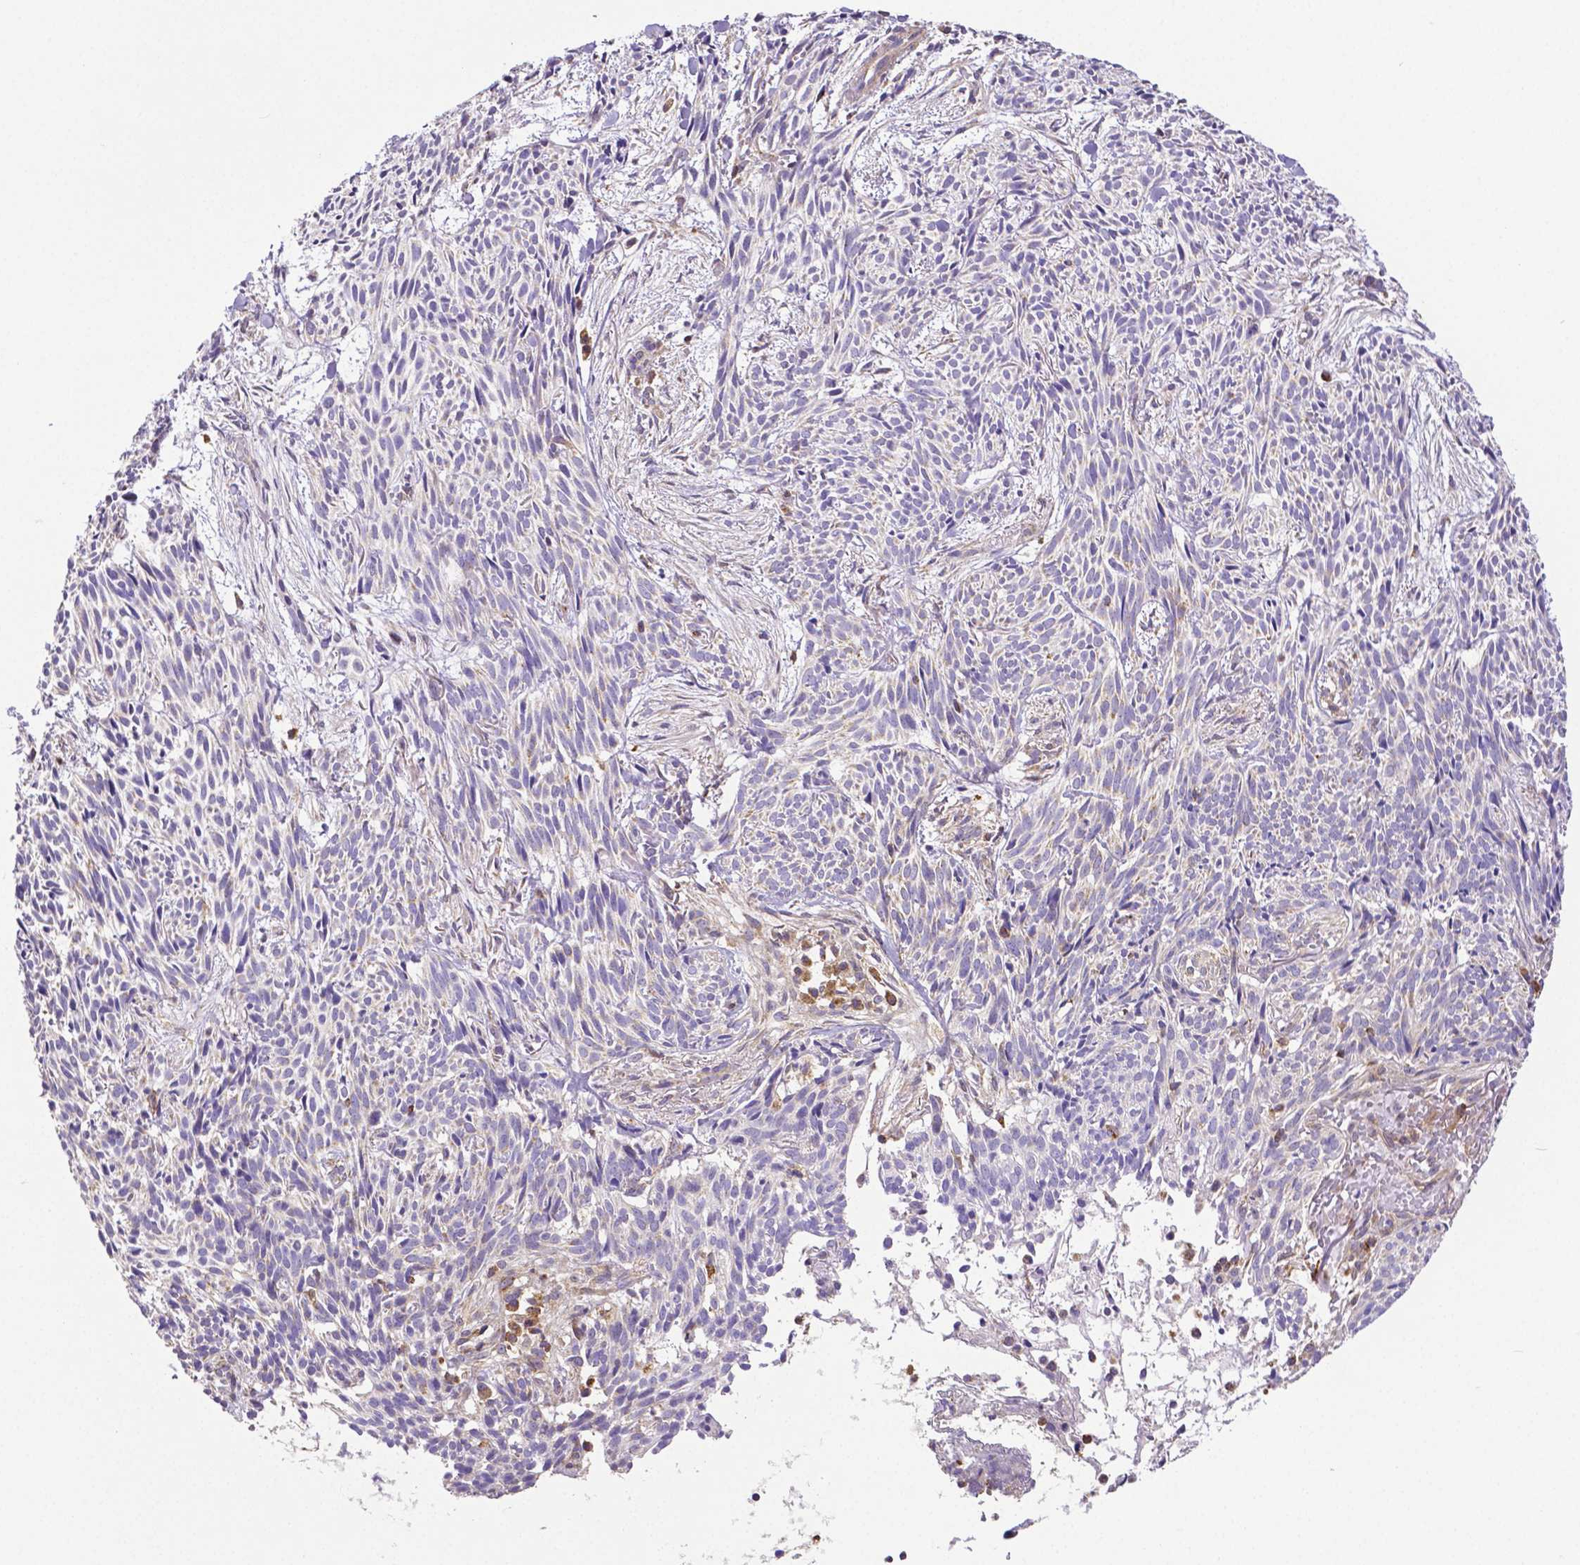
{"staining": {"intensity": "negative", "quantity": "none", "location": "none"}, "tissue": "skin cancer", "cell_type": "Tumor cells", "image_type": "cancer", "snomed": [{"axis": "morphology", "description": "Basal cell carcinoma"}, {"axis": "topography", "description": "Skin"}], "caption": "Immunohistochemistry (IHC) histopathology image of human skin cancer (basal cell carcinoma) stained for a protein (brown), which demonstrates no staining in tumor cells. The staining was performed using DAB to visualize the protein expression in brown, while the nuclei were stained in blue with hematoxylin (Magnification: 20x).", "gene": "MCL1", "patient": {"sex": "male", "age": 71}}